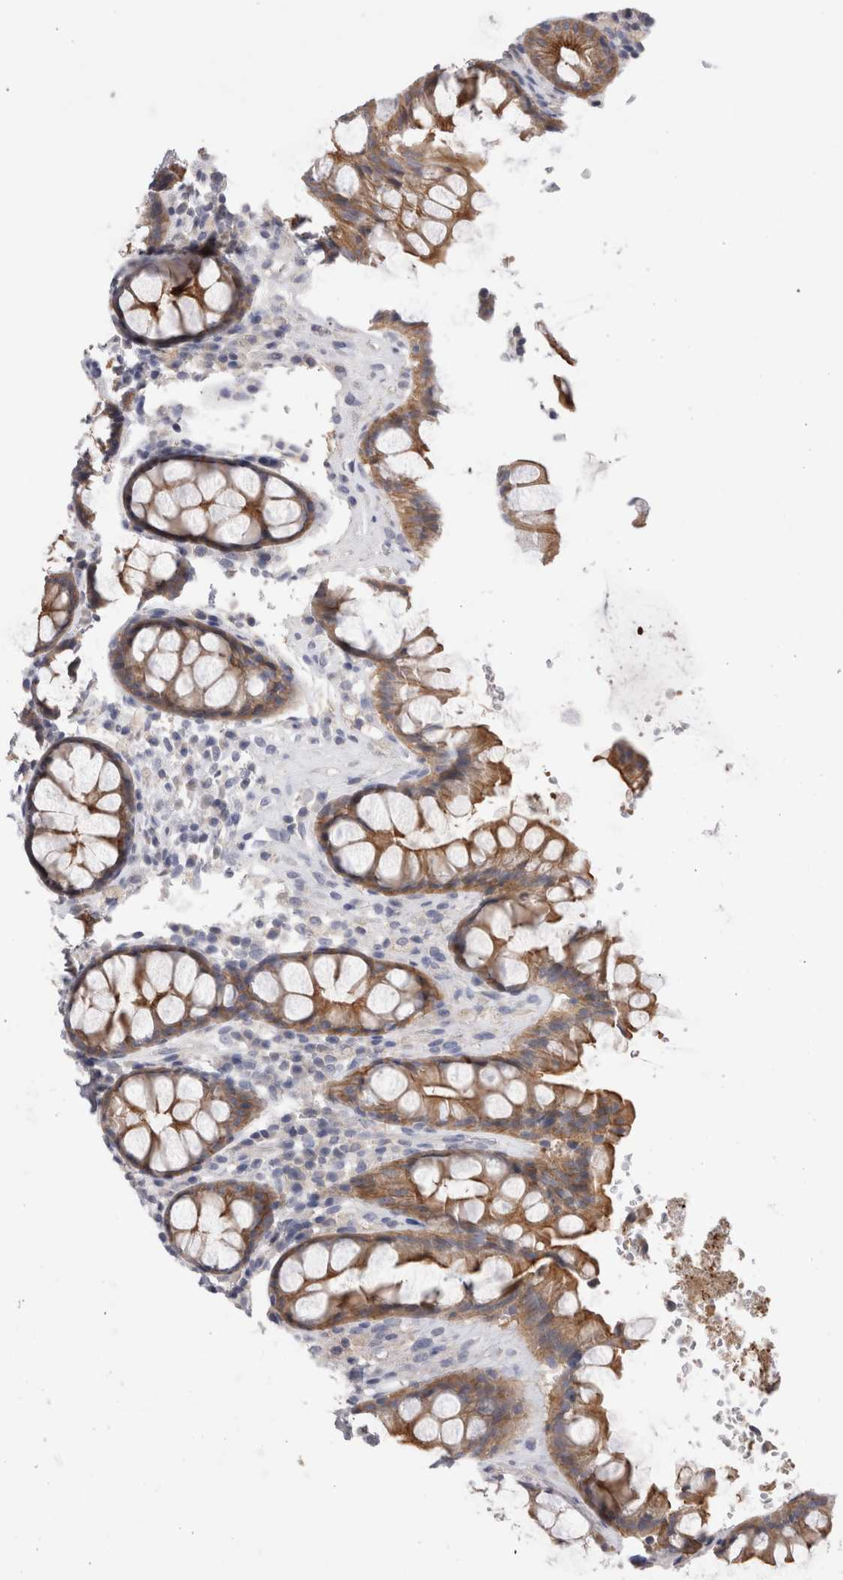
{"staining": {"intensity": "moderate", "quantity": ">75%", "location": "cytoplasmic/membranous"}, "tissue": "rectum", "cell_type": "Glandular cells", "image_type": "normal", "snomed": [{"axis": "morphology", "description": "Normal tissue, NOS"}, {"axis": "topography", "description": "Rectum"}], "caption": "DAB (3,3'-diaminobenzidine) immunohistochemical staining of unremarkable human rectum reveals moderate cytoplasmic/membranous protein positivity in about >75% of glandular cells. (Brightfield microscopy of DAB IHC at high magnification).", "gene": "OTOR", "patient": {"sex": "male", "age": 64}}